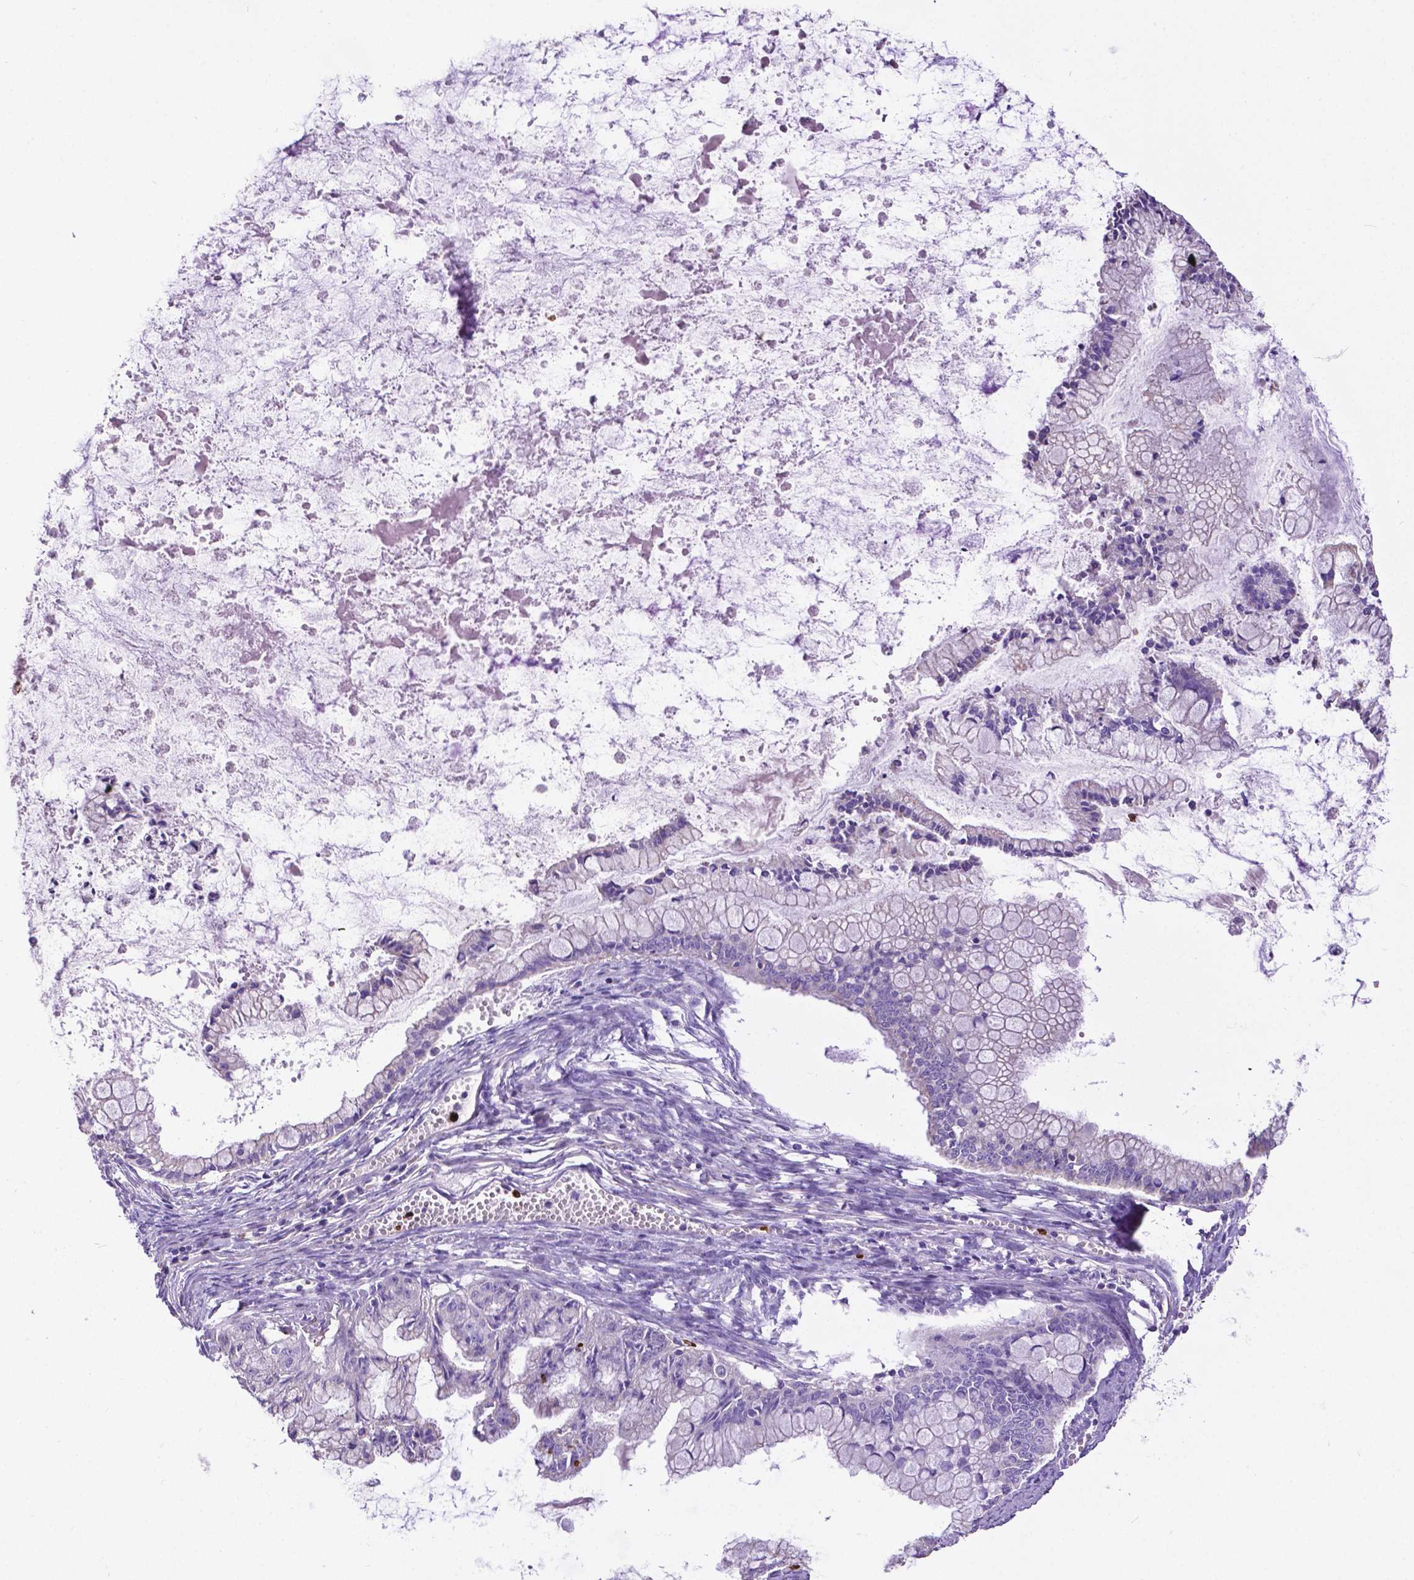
{"staining": {"intensity": "negative", "quantity": "none", "location": "none"}, "tissue": "ovarian cancer", "cell_type": "Tumor cells", "image_type": "cancer", "snomed": [{"axis": "morphology", "description": "Cystadenocarcinoma, mucinous, NOS"}, {"axis": "topography", "description": "Ovary"}], "caption": "The IHC histopathology image has no significant positivity in tumor cells of ovarian mucinous cystadenocarcinoma tissue.", "gene": "MMP9", "patient": {"sex": "female", "age": 67}}